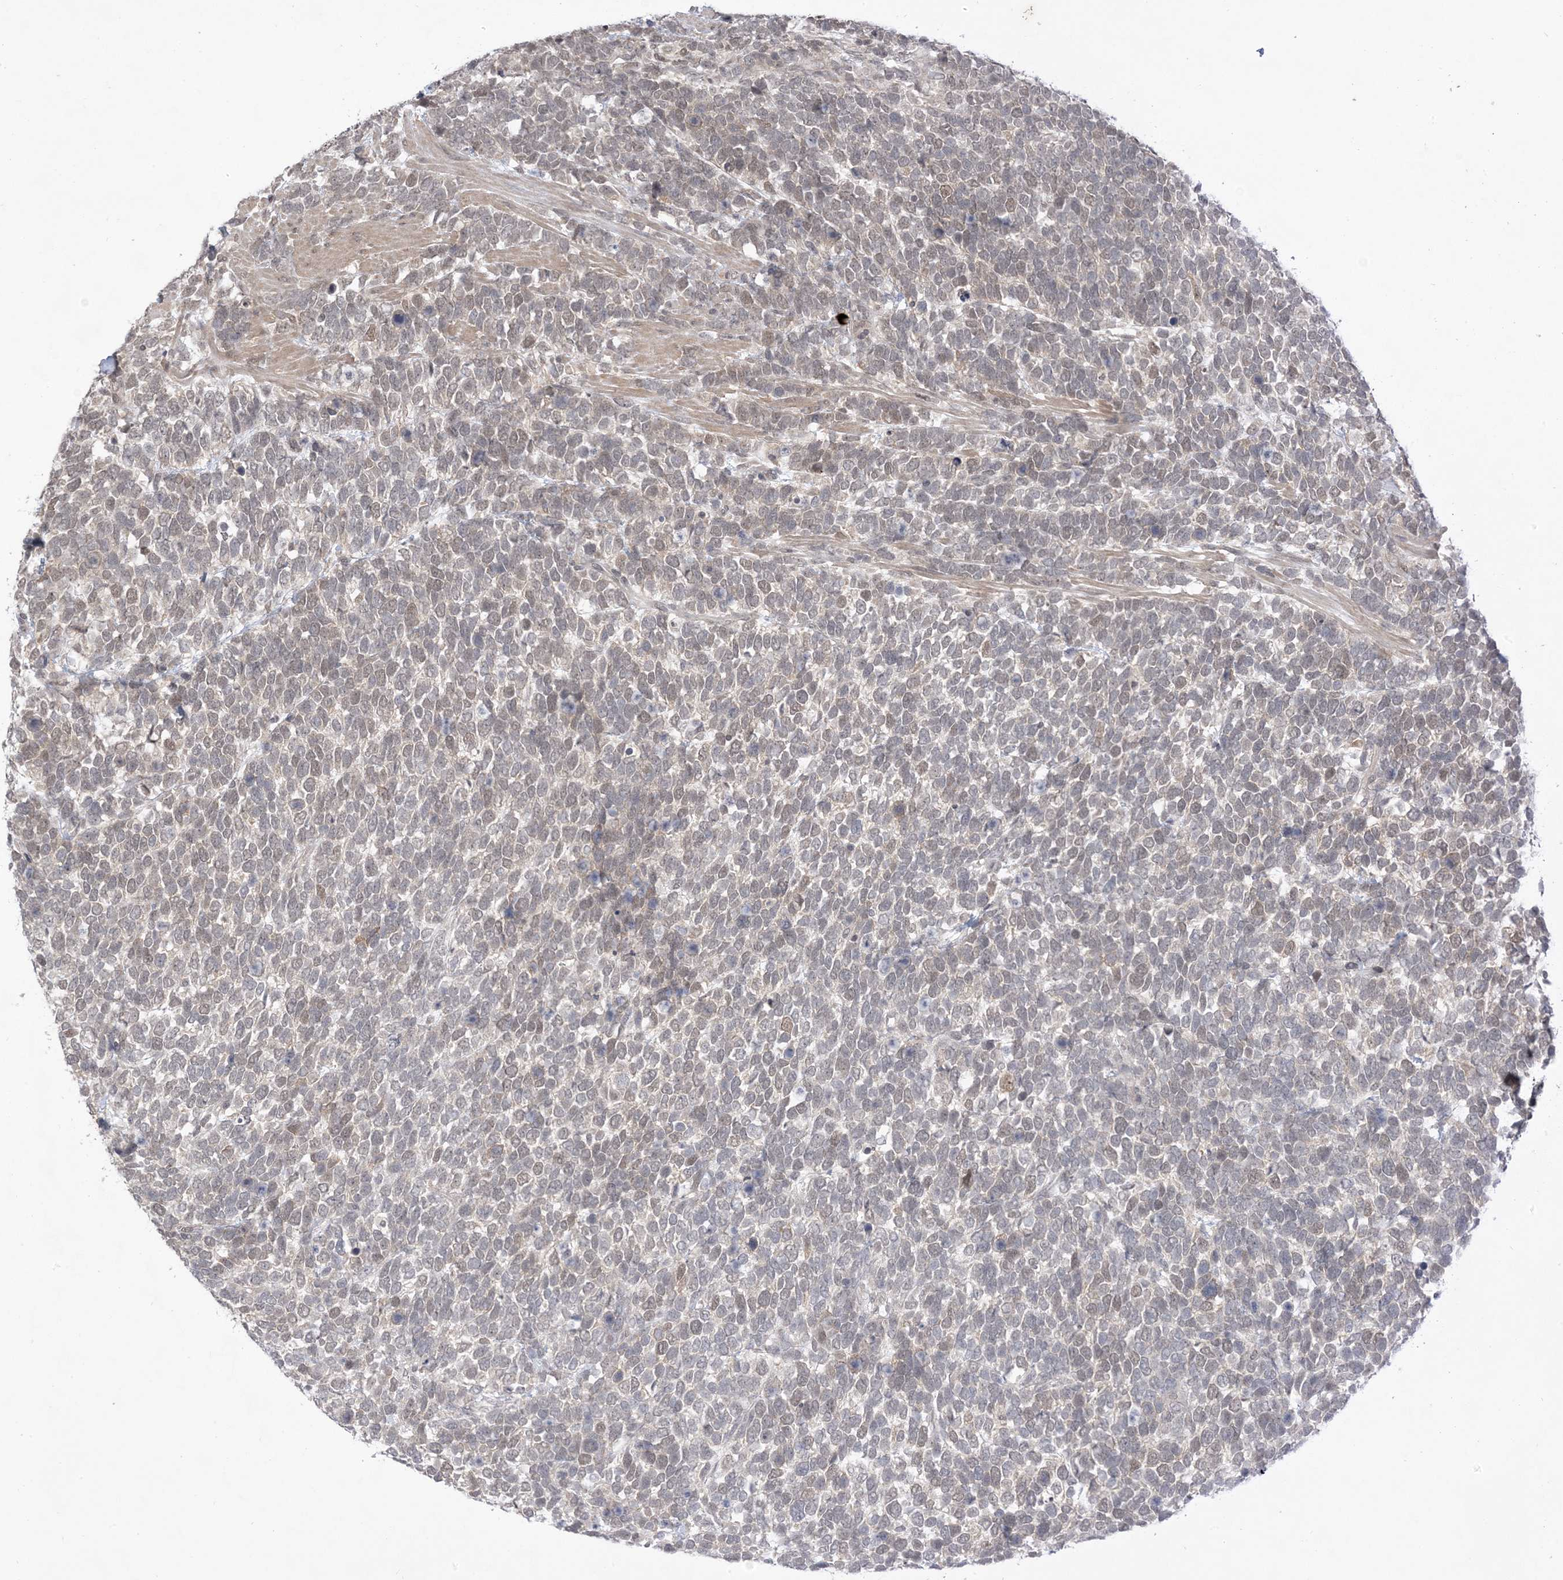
{"staining": {"intensity": "weak", "quantity": "<25%", "location": "nuclear"}, "tissue": "urothelial cancer", "cell_type": "Tumor cells", "image_type": "cancer", "snomed": [{"axis": "morphology", "description": "Urothelial carcinoma, High grade"}, {"axis": "topography", "description": "Urinary bladder"}], "caption": "Urothelial cancer stained for a protein using immunohistochemistry (IHC) displays no staining tumor cells.", "gene": "RANBP9", "patient": {"sex": "female", "age": 82}}